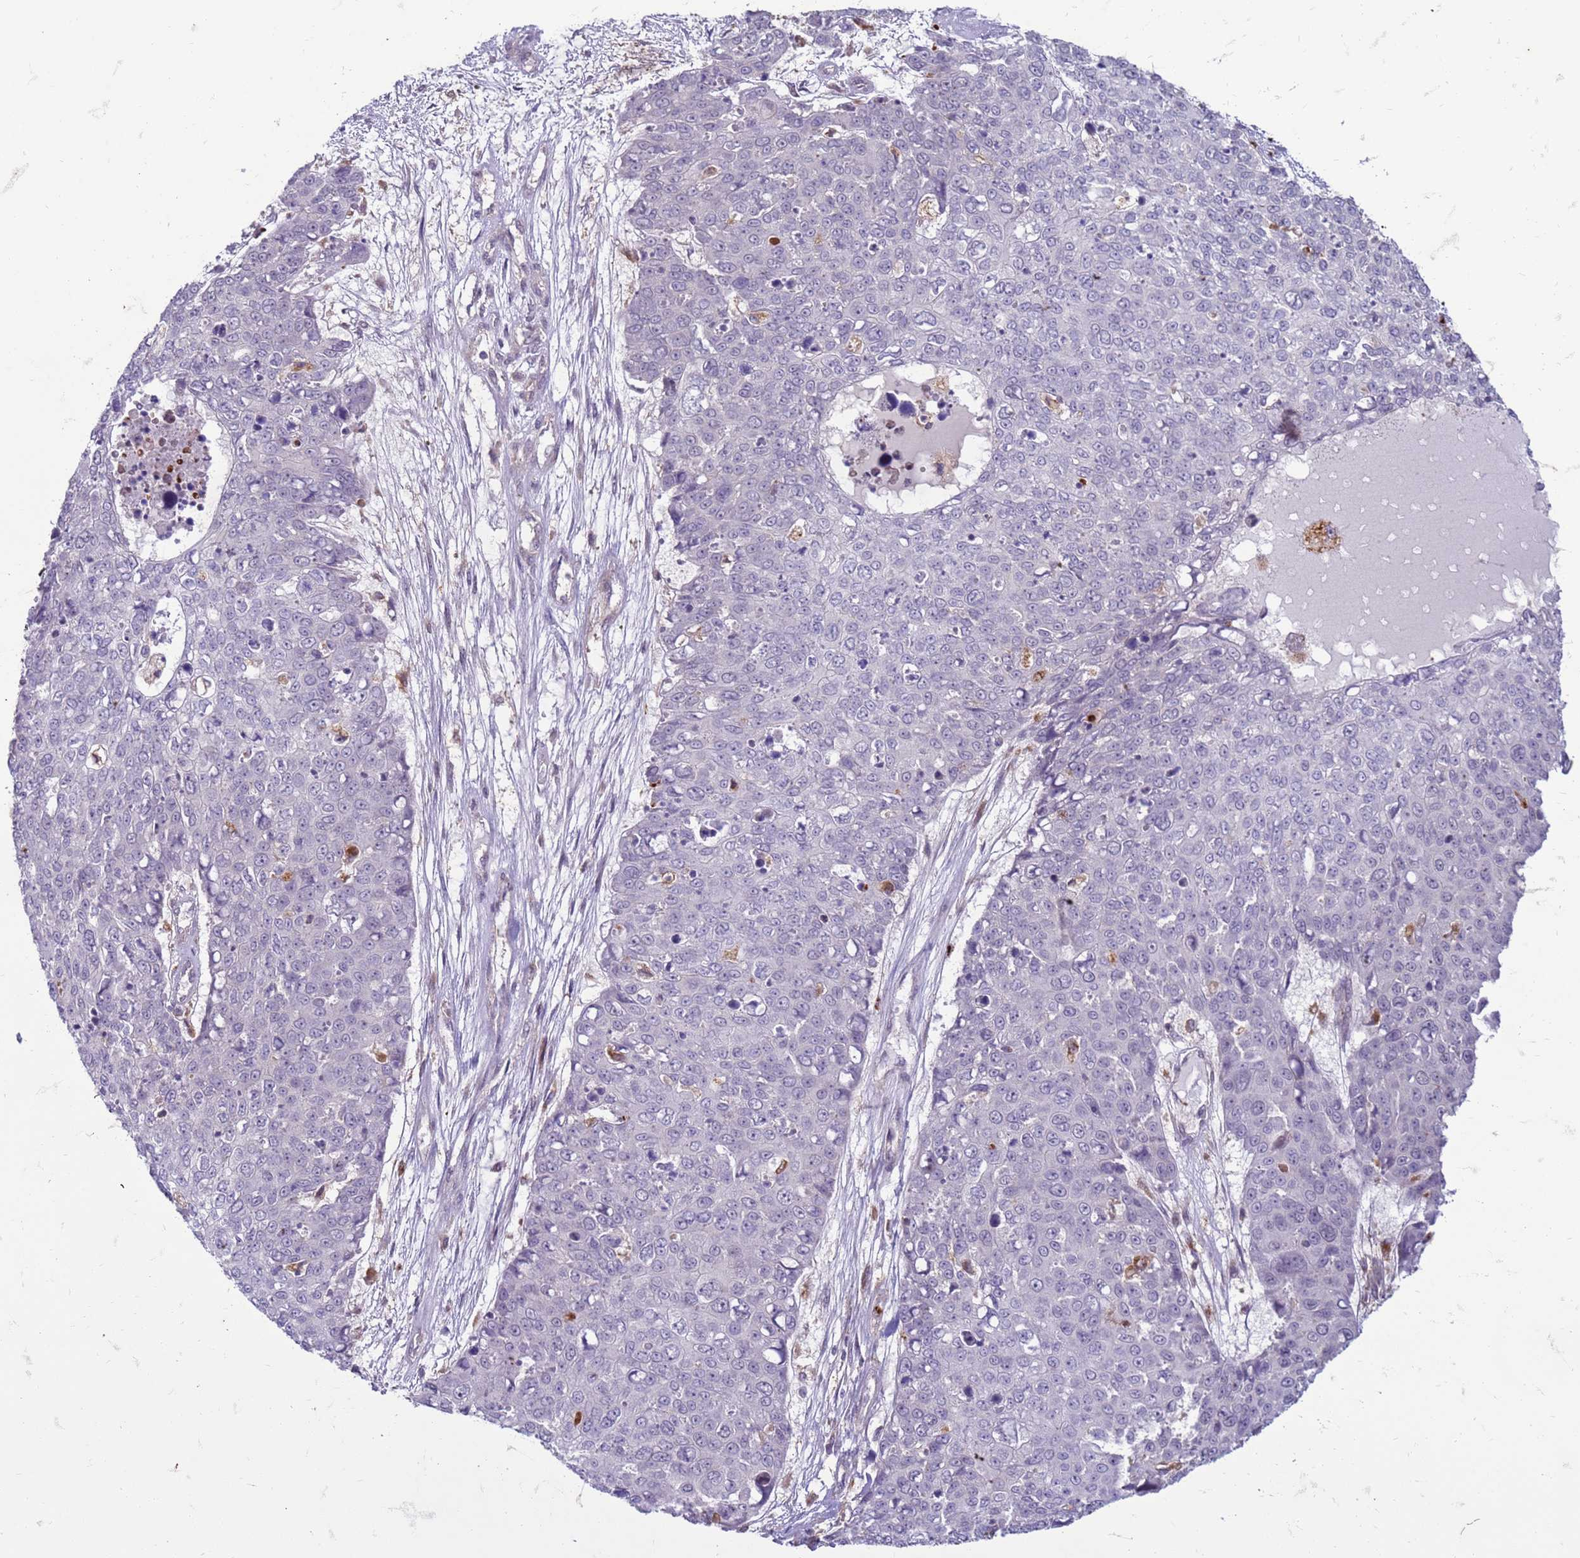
{"staining": {"intensity": "negative", "quantity": "none", "location": "none"}, "tissue": "skin cancer", "cell_type": "Tumor cells", "image_type": "cancer", "snomed": [{"axis": "morphology", "description": "Squamous cell carcinoma, NOS"}, {"axis": "topography", "description": "Skin"}], "caption": "Skin cancer (squamous cell carcinoma) was stained to show a protein in brown. There is no significant positivity in tumor cells.", "gene": "SLC15A3", "patient": {"sex": "male", "age": 71}}